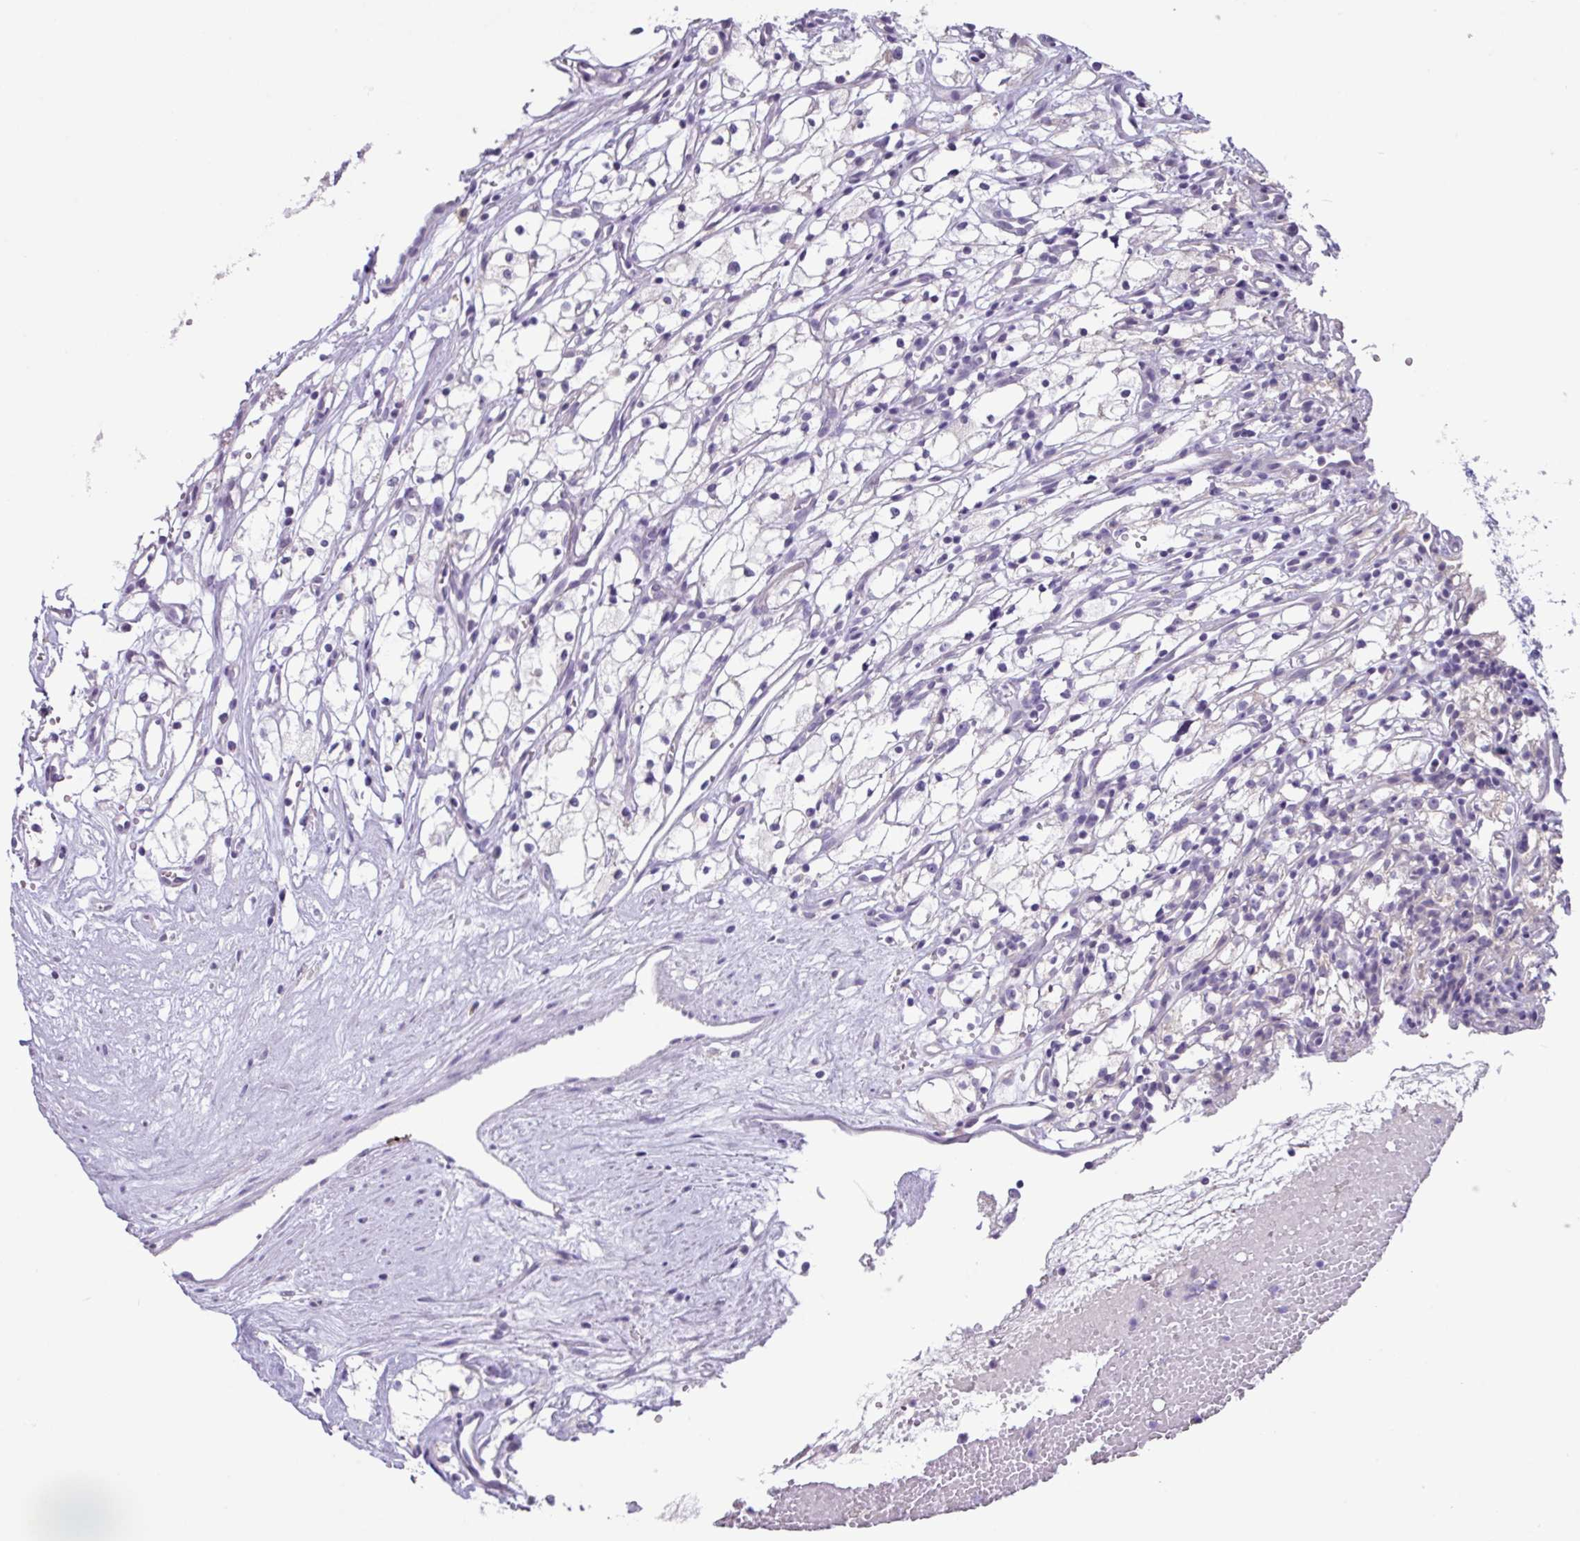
{"staining": {"intensity": "negative", "quantity": "none", "location": "none"}, "tissue": "renal cancer", "cell_type": "Tumor cells", "image_type": "cancer", "snomed": [{"axis": "morphology", "description": "Adenocarcinoma, NOS"}, {"axis": "topography", "description": "Kidney"}], "caption": "A high-resolution histopathology image shows immunohistochemistry (IHC) staining of adenocarcinoma (renal), which shows no significant expression in tumor cells.", "gene": "ZNF524", "patient": {"sex": "male", "age": 59}}